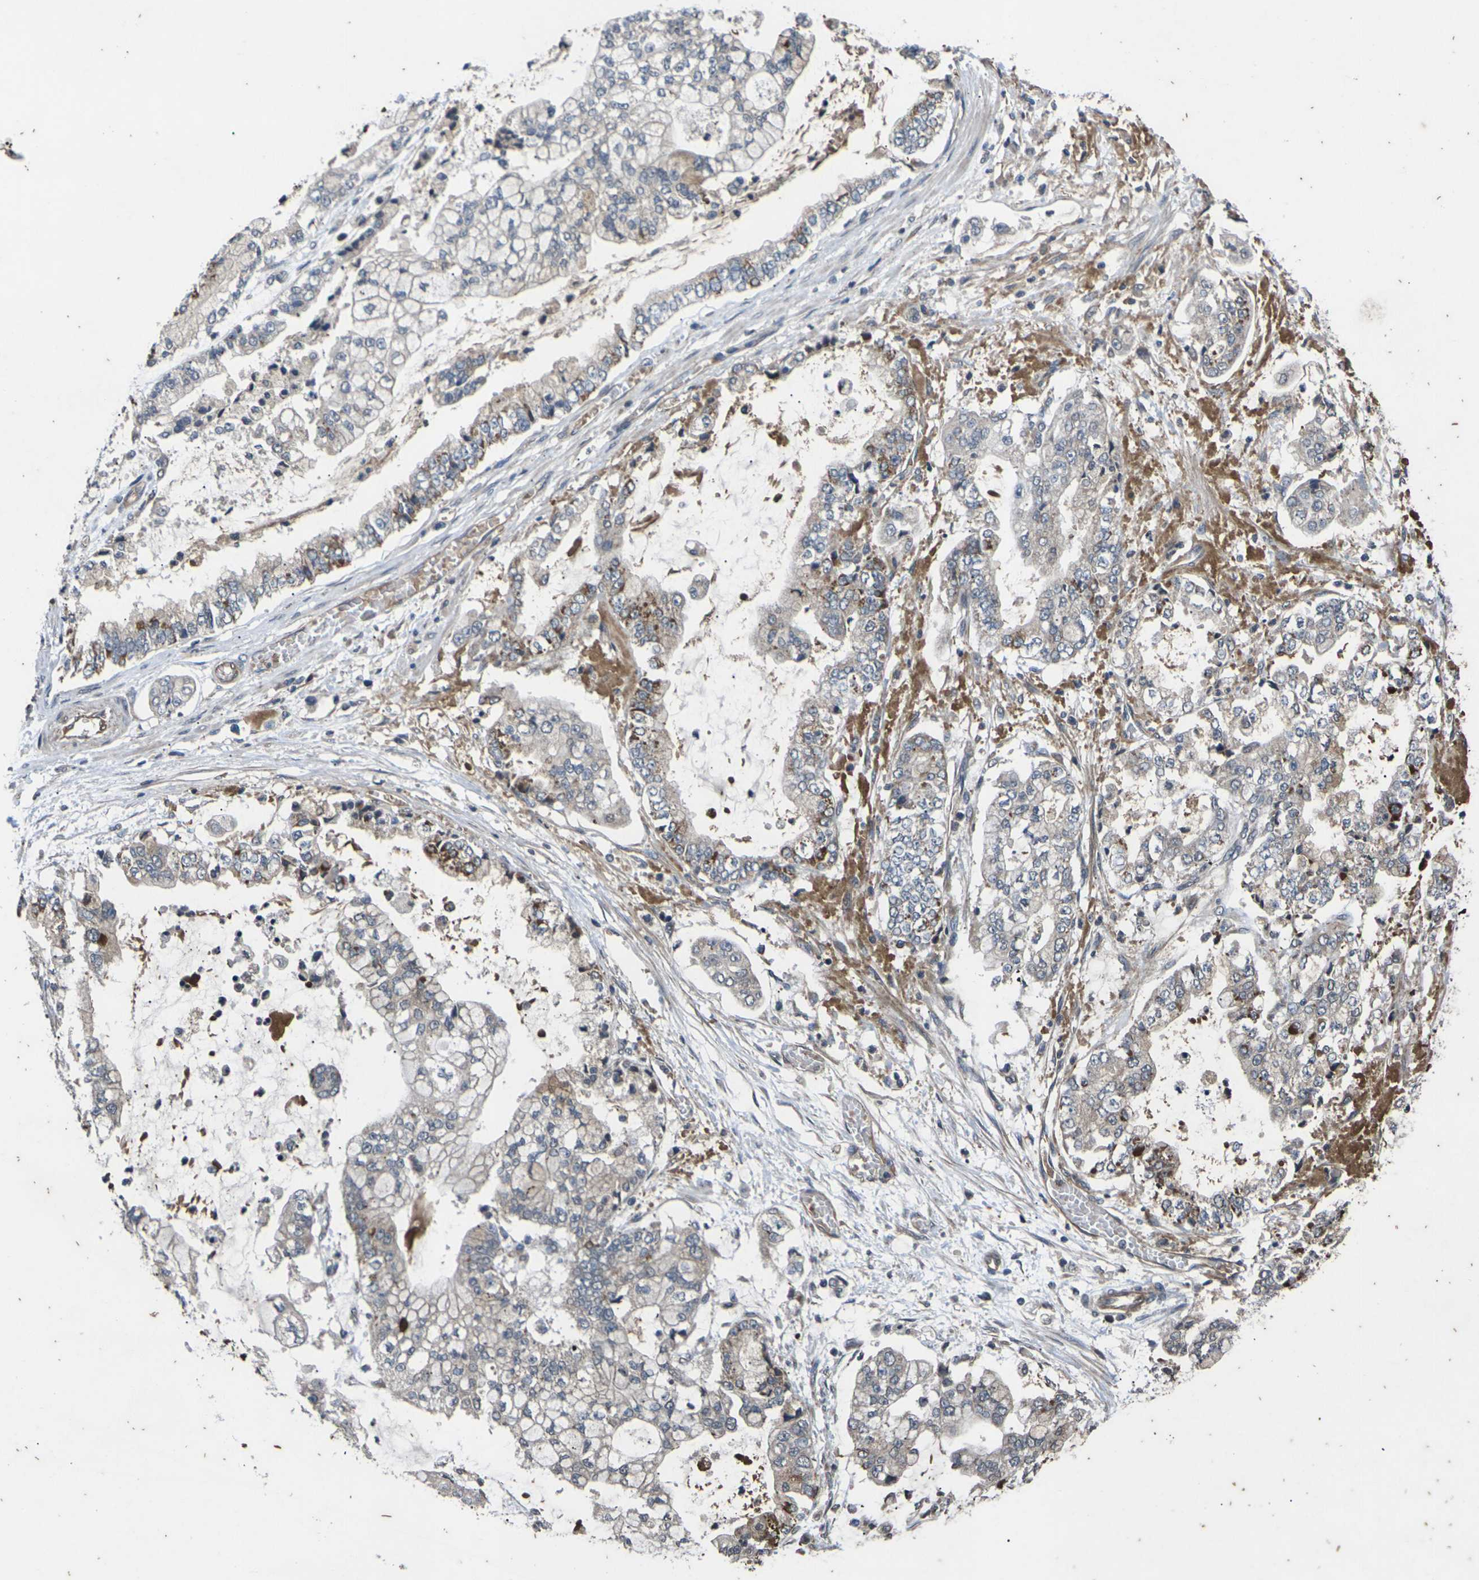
{"staining": {"intensity": "weak", "quantity": ">75%", "location": "cytoplasmic/membranous"}, "tissue": "stomach cancer", "cell_type": "Tumor cells", "image_type": "cancer", "snomed": [{"axis": "morphology", "description": "Adenocarcinoma, NOS"}, {"axis": "topography", "description": "Stomach"}], "caption": "Protein staining of adenocarcinoma (stomach) tissue shows weak cytoplasmic/membranous staining in about >75% of tumor cells. (brown staining indicates protein expression, while blue staining denotes nuclei).", "gene": "DKK2", "patient": {"sex": "male", "age": 76}}